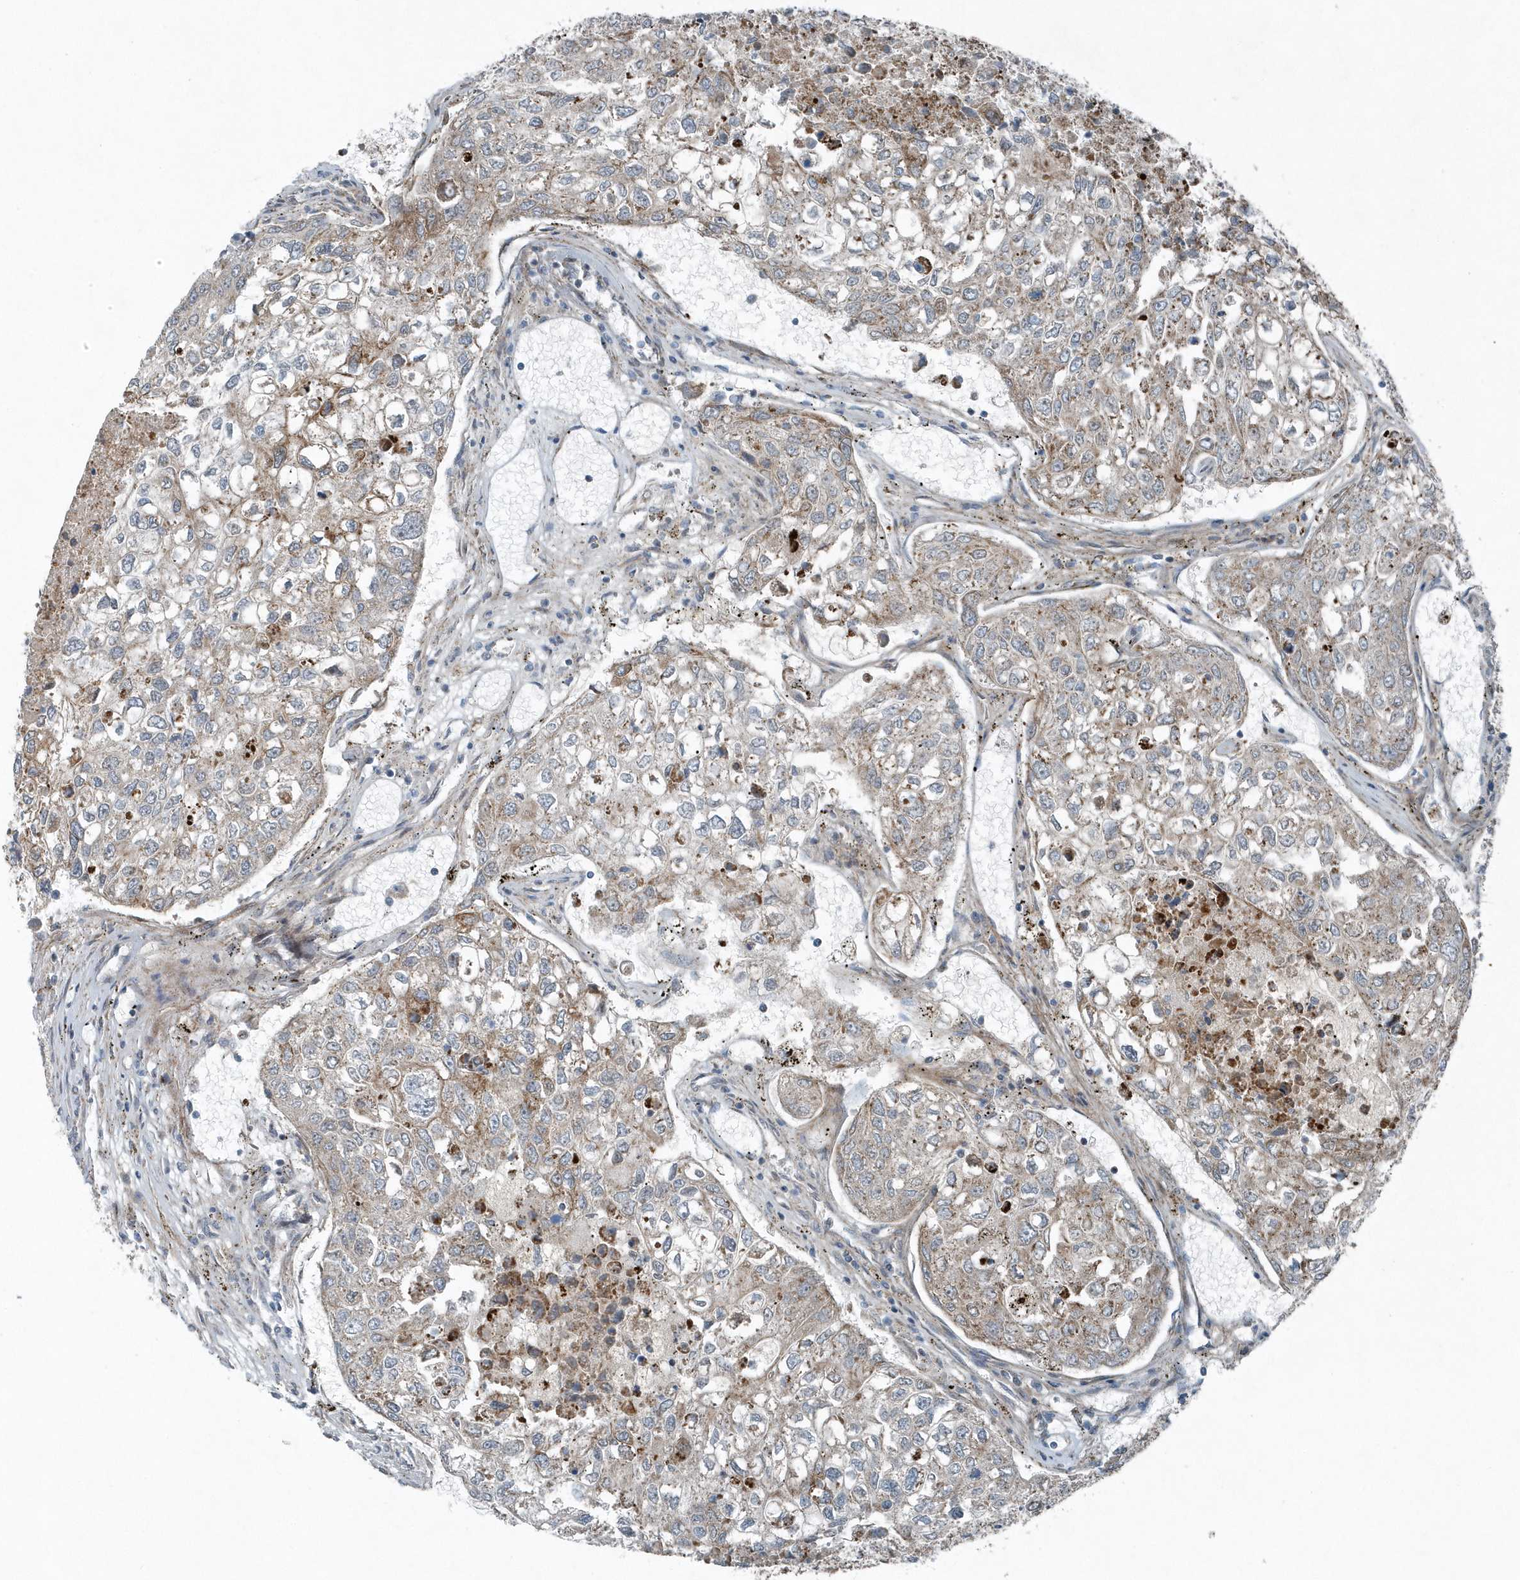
{"staining": {"intensity": "weak", "quantity": "25%-75%", "location": "cytoplasmic/membranous"}, "tissue": "urothelial cancer", "cell_type": "Tumor cells", "image_type": "cancer", "snomed": [{"axis": "morphology", "description": "Urothelial carcinoma, High grade"}, {"axis": "topography", "description": "Lymph node"}, {"axis": "topography", "description": "Urinary bladder"}], "caption": "Urothelial cancer stained for a protein displays weak cytoplasmic/membranous positivity in tumor cells. (brown staining indicates protein expression, while blue staining denotes nuclei).", "gene": "GCC2", "patient": {"sex": "male", "age": 51}}